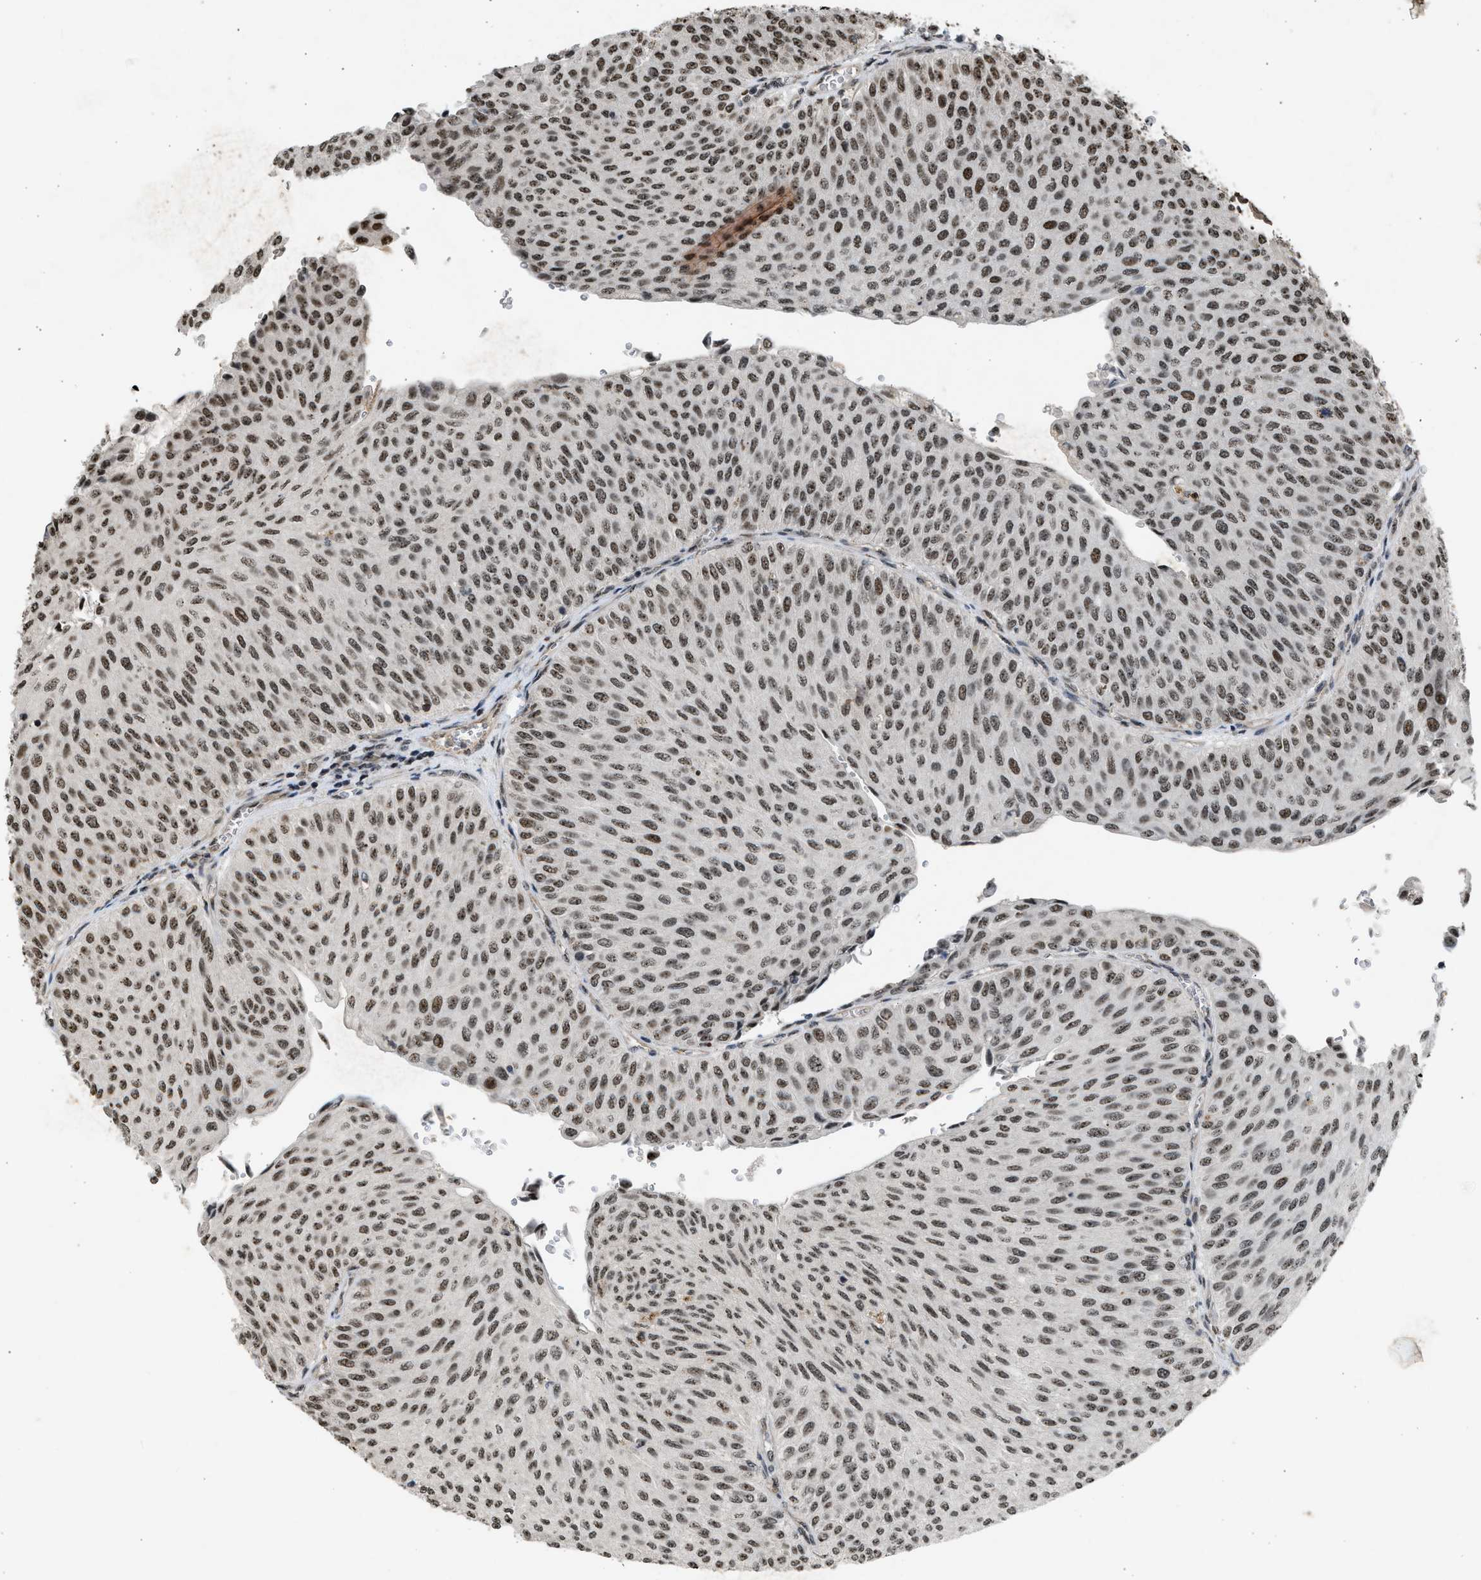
{"staining": {"intensity": "moderate", "quantity": ">75%", "location": "nuclear"}, "tissue": "urothelial cancer", "cell_type": "Tumor cells", "image_type": "cancer", "snomed": [{"axis": "morphology", "description": "Urothelial carcinoma, Low grade"}, {"axis": "topography", "description": "Urinary bladder"}], "caption": "Urothelial carcinoma (low-grade) stained for a protein reveals moderate nuclear positivity in tumor cells. (DAB IHC with brightfield microscopy, high magnification).", "gene": "TFDP2", "patient": {"sex": "male", "age": 78}}